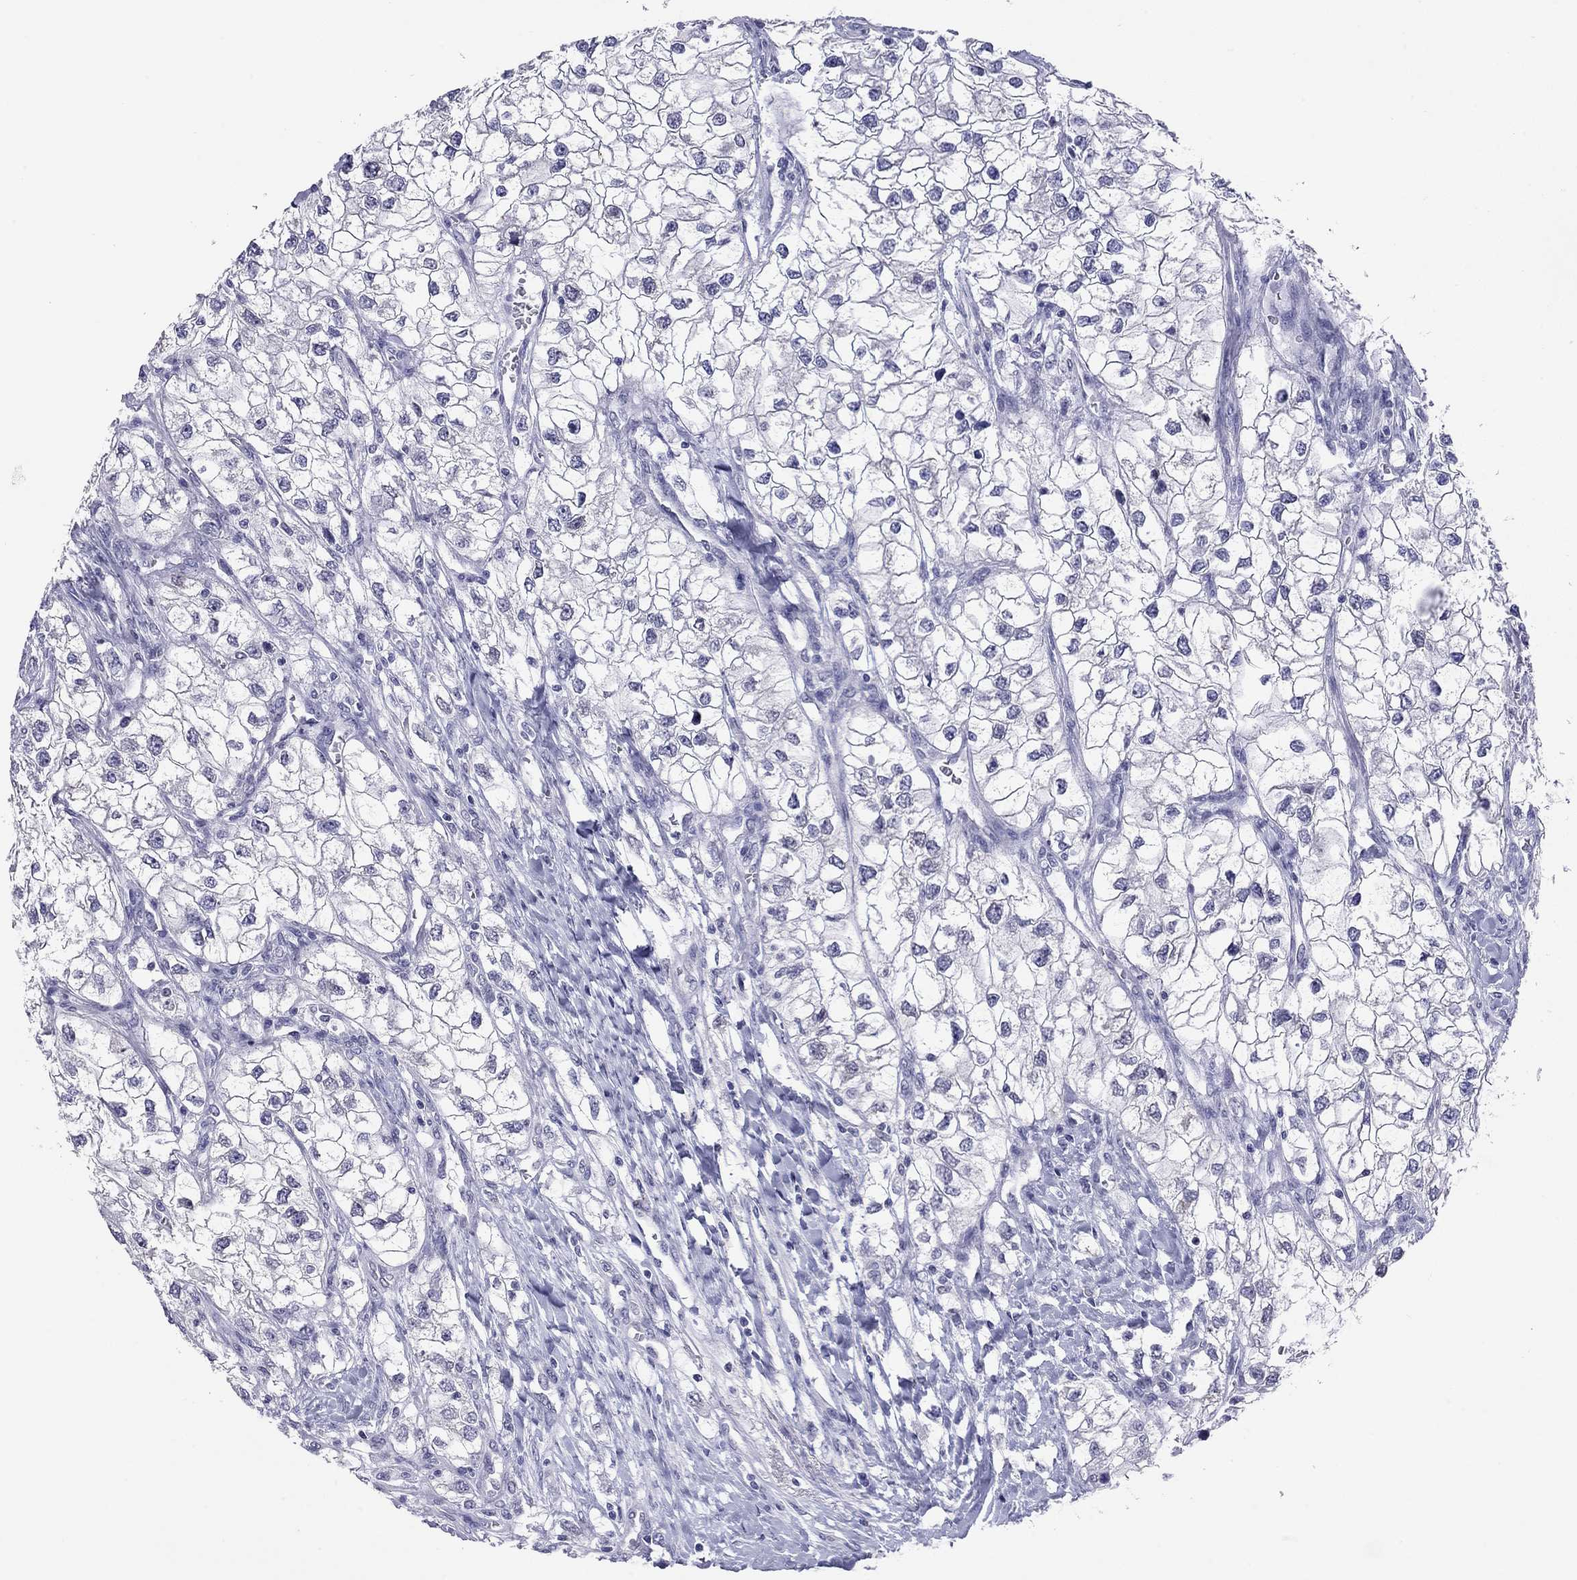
{"staining": {"intensity": "negative", "quantity": "none", "location": "none"}, "tissue": "renal cancer", "cell_type": "Tumor cells", "image_type": "cancer", "snomed": [{"axis": "morphology", "description": "Adenocarcinoma, NOS"}, {"axis": "topography", "description": "Kidney"}], "caption": "High power microscopy micrograph of an IHC image of adenocarcinoma (renal), revealing no significant staining in tumor cells.", "gene": "ARMC12", "patient": {"sex": "male", "age": 59}}